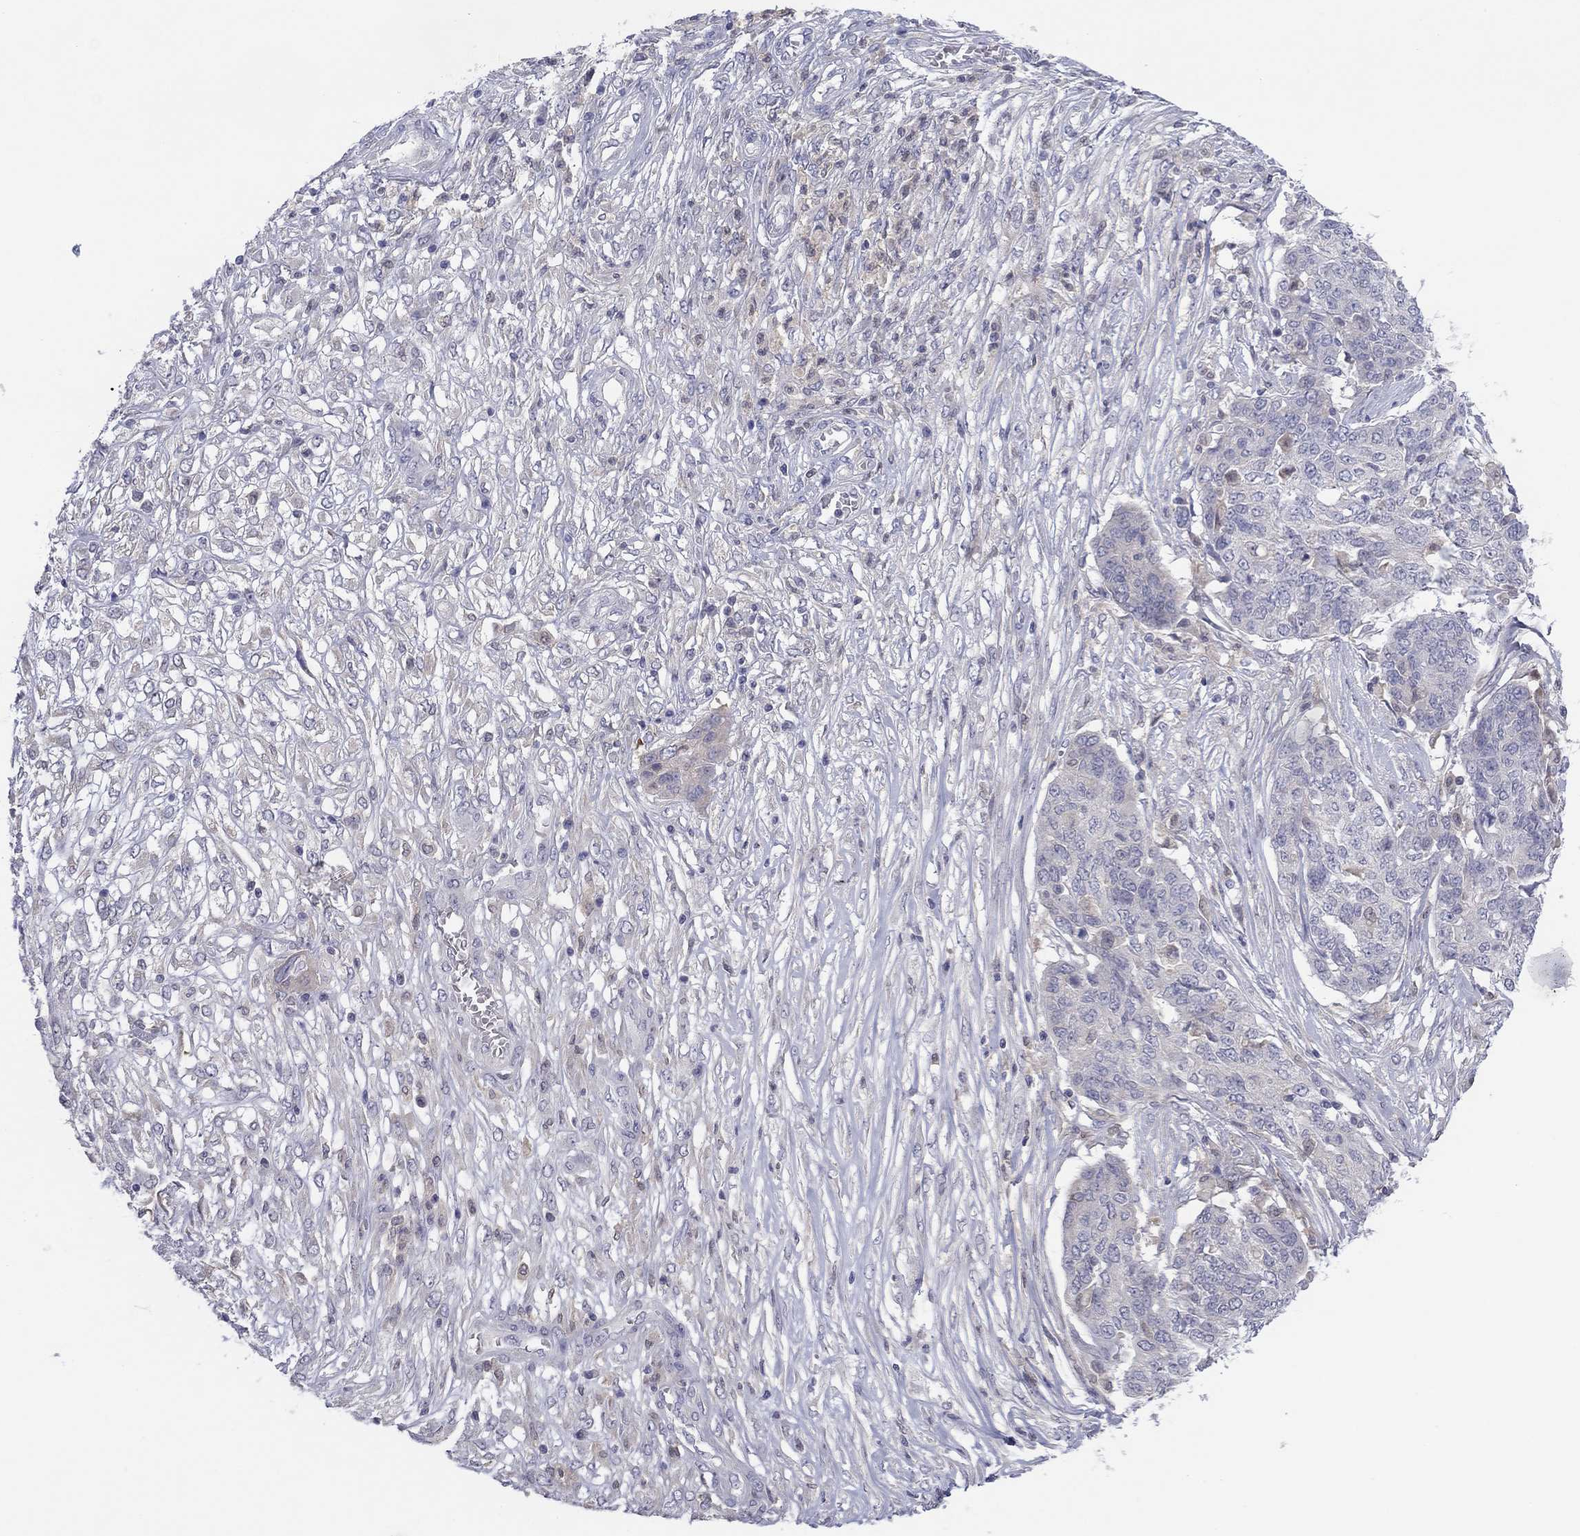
{"staining": {"intensity": "weak", "quantity": "<25%", "location": "cytoplasmic/membranous"}, "tissue": "ovarian cancer", "cell_type": "Tumor cells", "image_type": "cancer", "snomed": [{"axis": "morphology", "description": "Cystadenocarcinoma, serous, NOS"}, {"axis": "topography", "description": "Ovary"}], "caption": "High magnification brightfield microscopy of ovarian serous cystadenocarcinoma stained with DAB (brown) and counterstained with hematoxylin (blue): tumor cells show no significant expression.", "gene": "CYP2B6", "patient": {"sex": "female", "age": 67}}